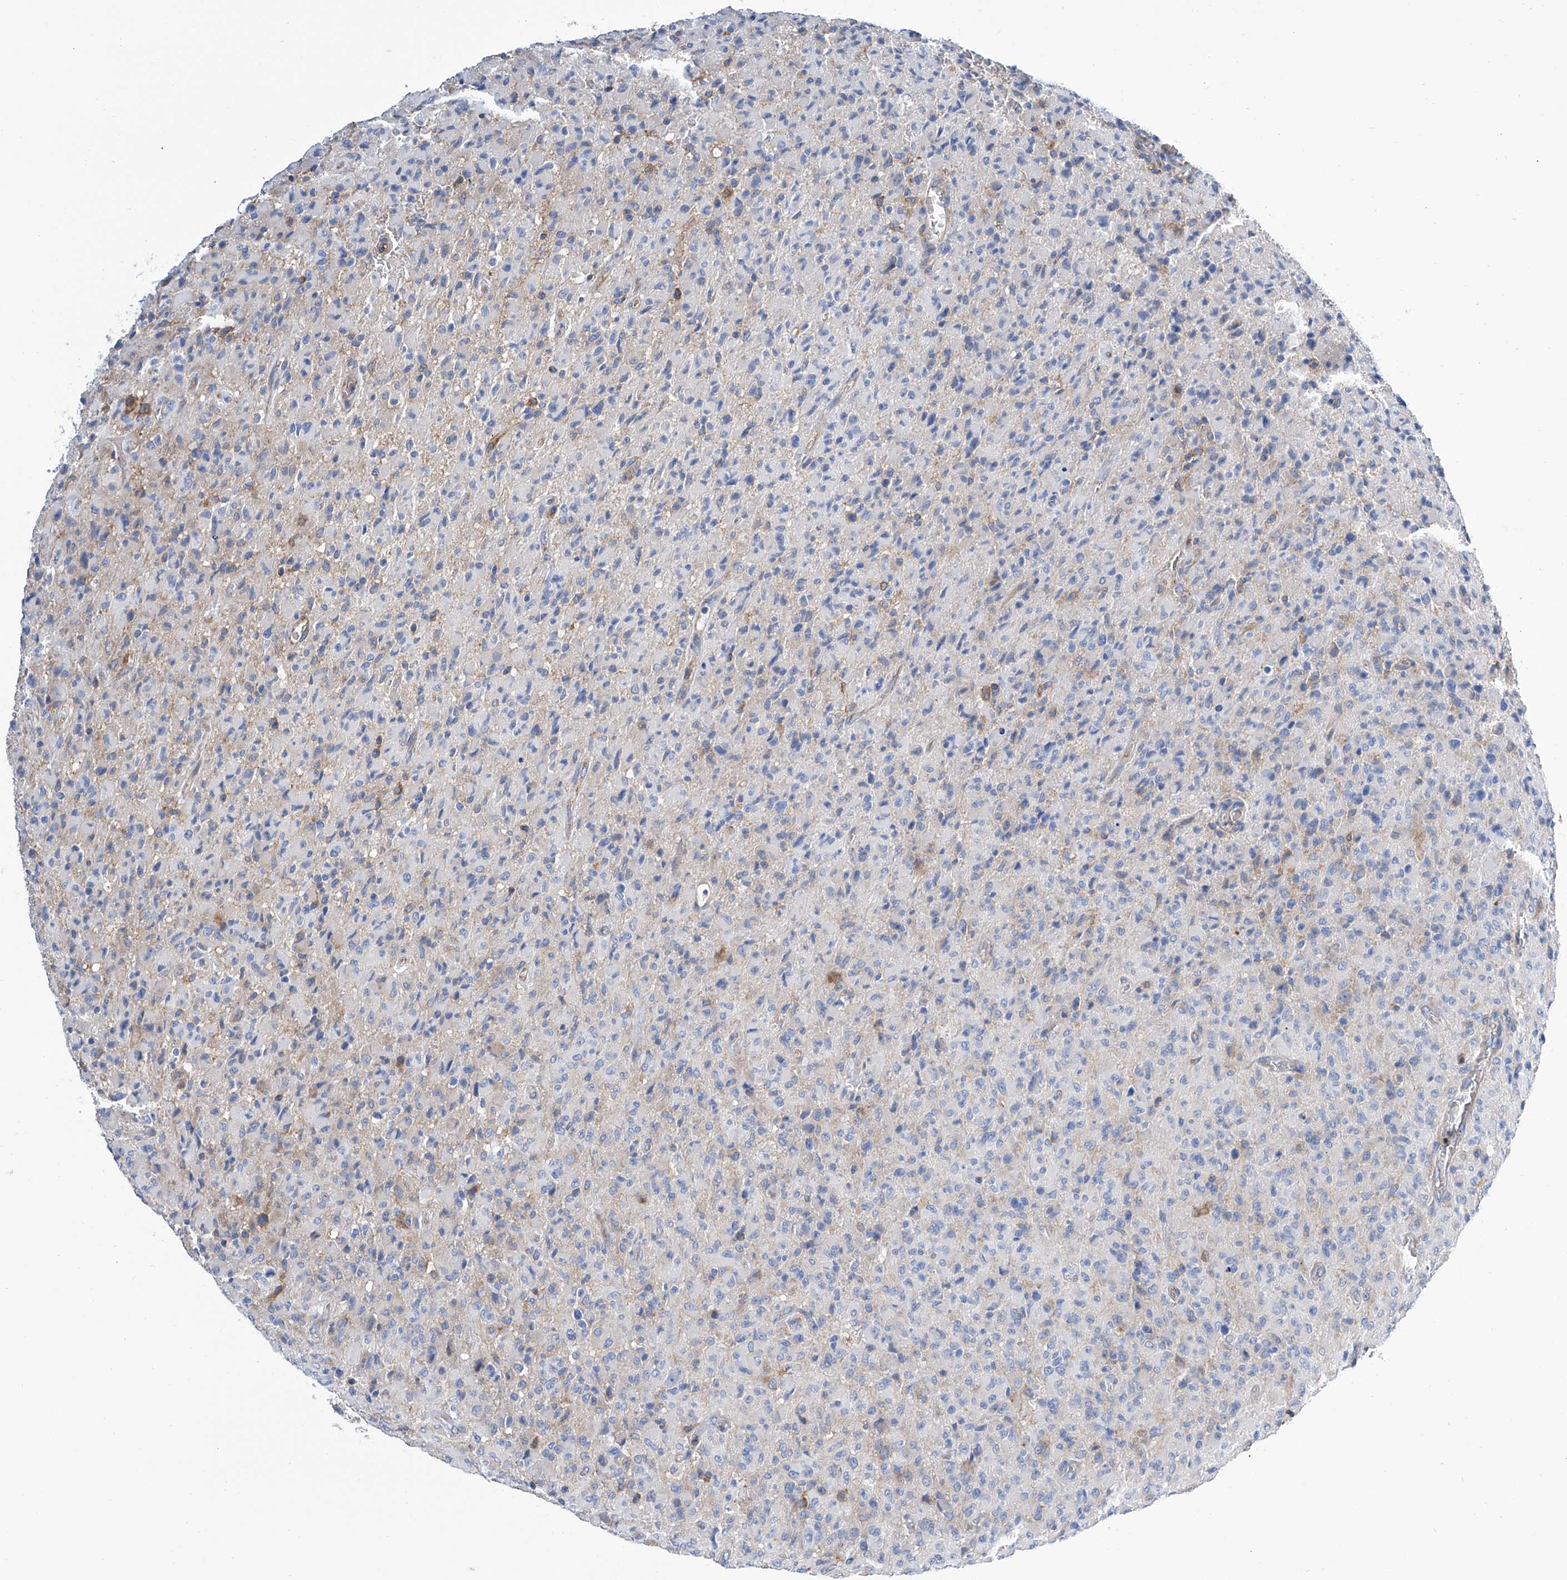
{"staining": {"intensity": "negative", "quantity": "none", "location": "none"}, "tissue": "glioma", "cell_type": "Tumor cells", "image_type": "cancer", "snomed": [{"axis": "morphology", "description": "Glioma, malignant, High grade"}, {"axis": "topography", "description": "Brain"}], "caption": "IHC of glioma reveals no expression in tumor cells. Brightfield microscopy of IHC stained with DAB (3,3'-diaminobenzidine) (brown) and hematoxylin (blue), captured at high magnification.", "gene": "GPT", "patient": {"sex": "female", "age": 57}}